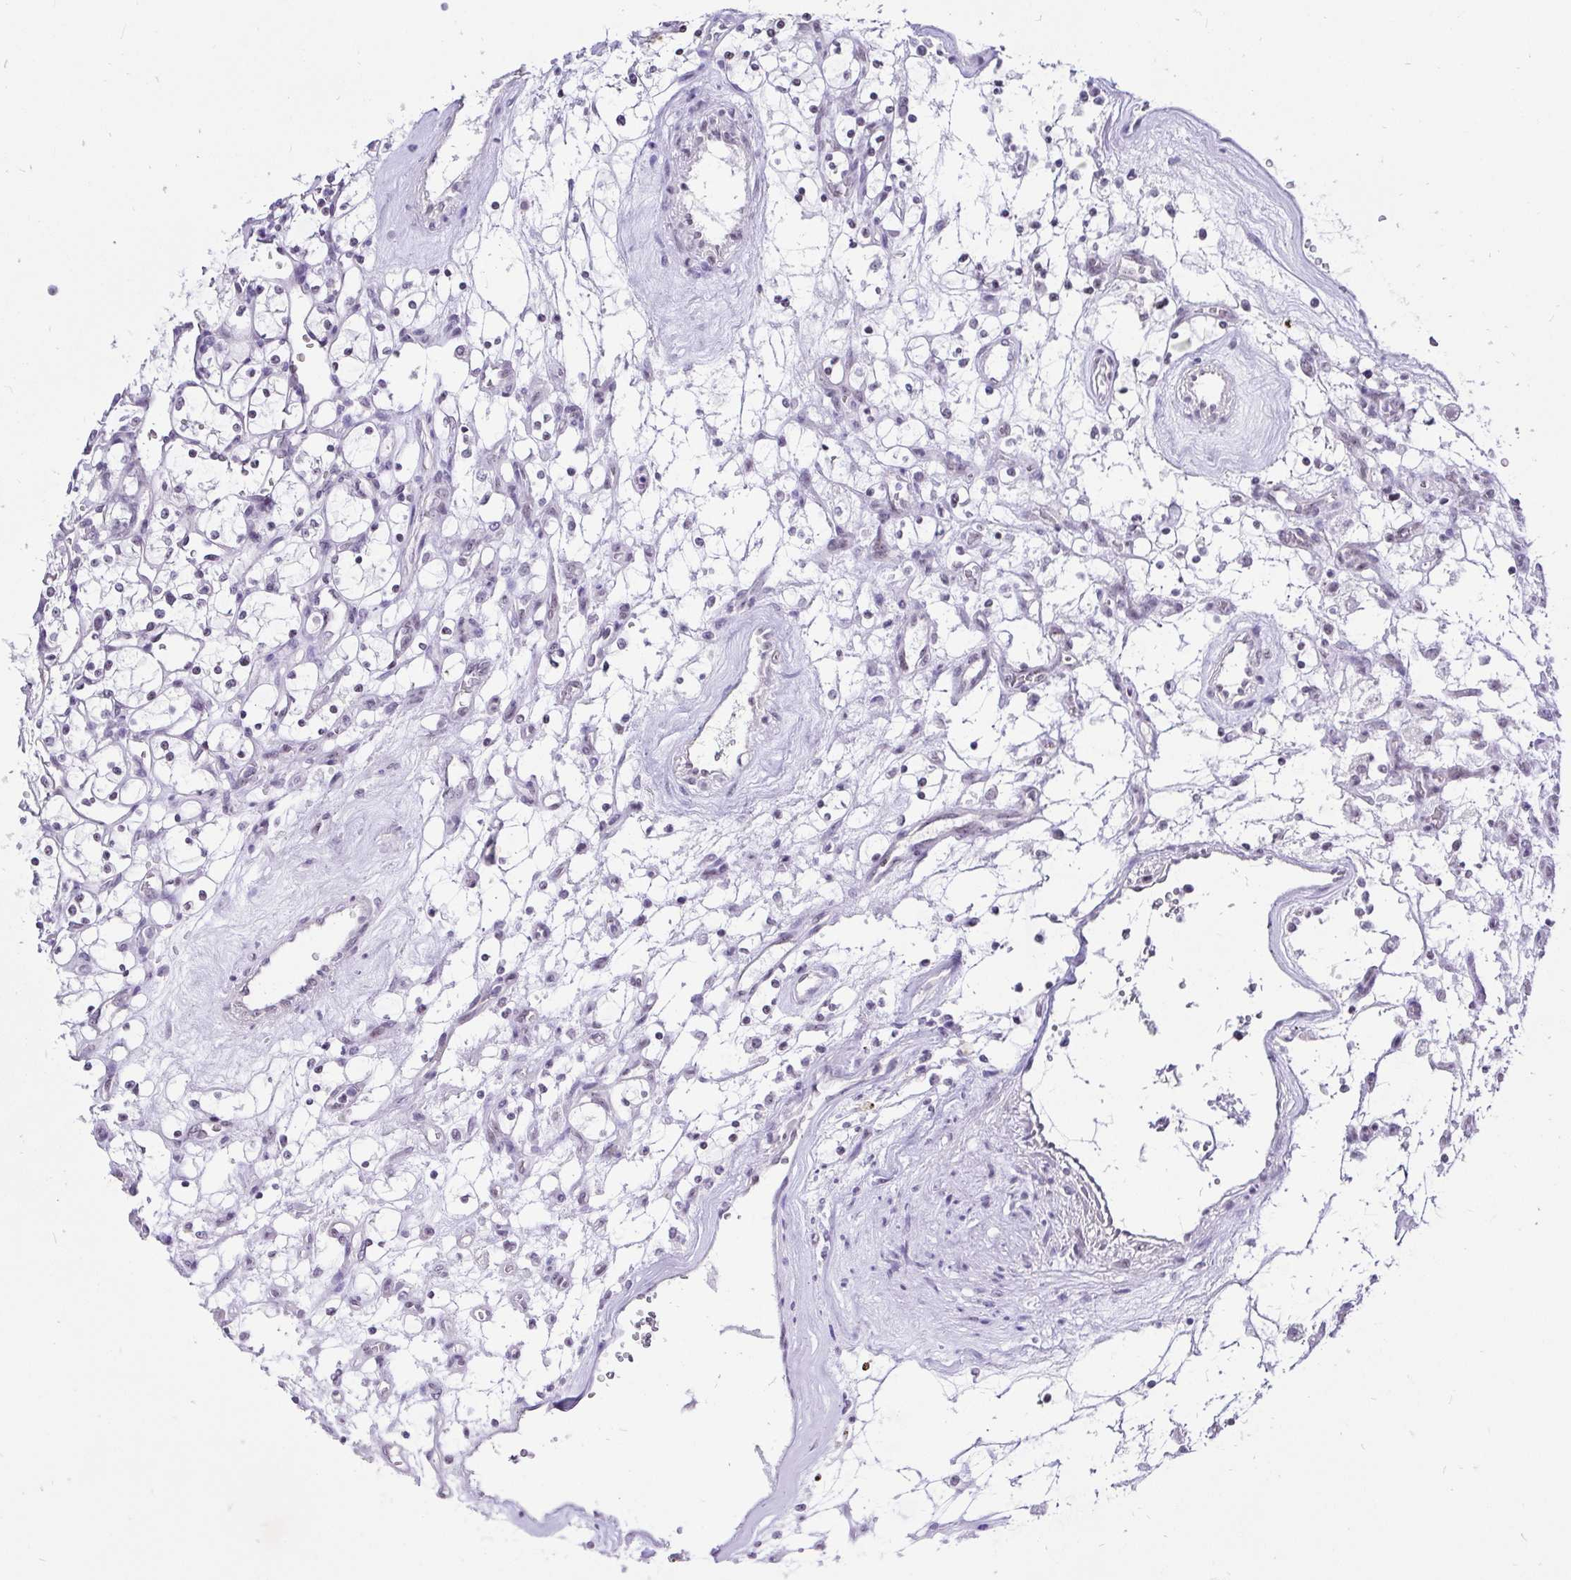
{"staining": {"intensity": "negative", "quantity": "none", "location": "none"}, "tissue": "renal cancer", "cell_type": "Tumor cells", "image_type": "cancer", "snomed": [{"axis": "morphology", "description": "Adenocarcinoma, NOS"}, {"axis": "topography", "description": "Kidney"}], "caption": "Histopathology image shows no protein positivity in tumor cells of renal adenocarcinoma tissue.", "gene": "ZNF860", "patient": {"sex": "female", "age": 69}}